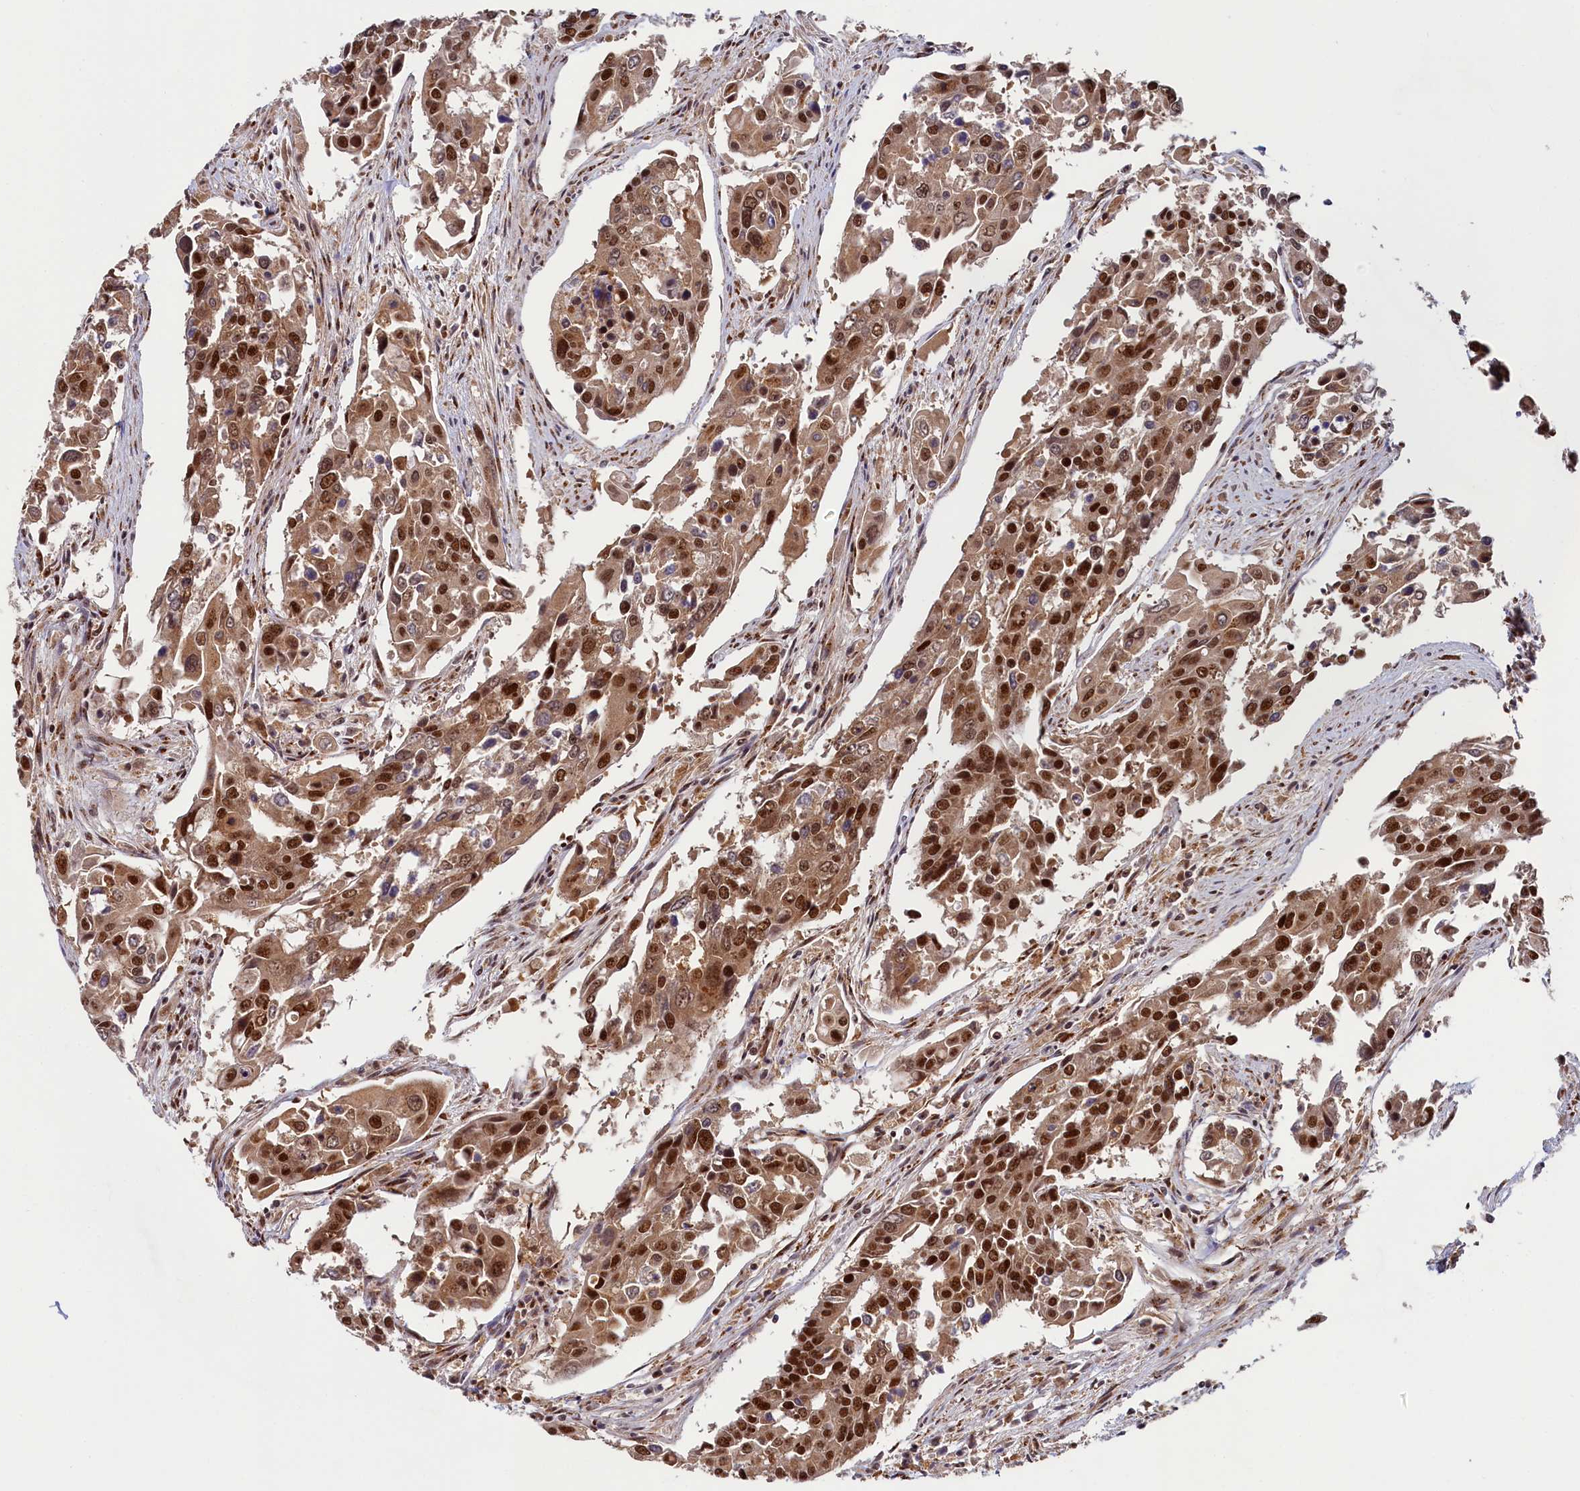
{"staining": {"intensity": "moderate", "quantity": ">75%", "location": "nuclear"}, "tissue": "colorectal cancer", "cell_type": "Tumor cells", "image_type": "cancer", "snomed": [{"axis": "morphology", "description": "Adenocarcinoma, NOS"}, {"axis": "topography", "description": "Colon"}], "caption": "This image displays IHC staining of adenocarcinoma (colorectal), with medium moderate nuclear staining in about >75% of tumor cells.", "gene": "PPHLN1", "patient": {"sex": "male", "age": 77}}